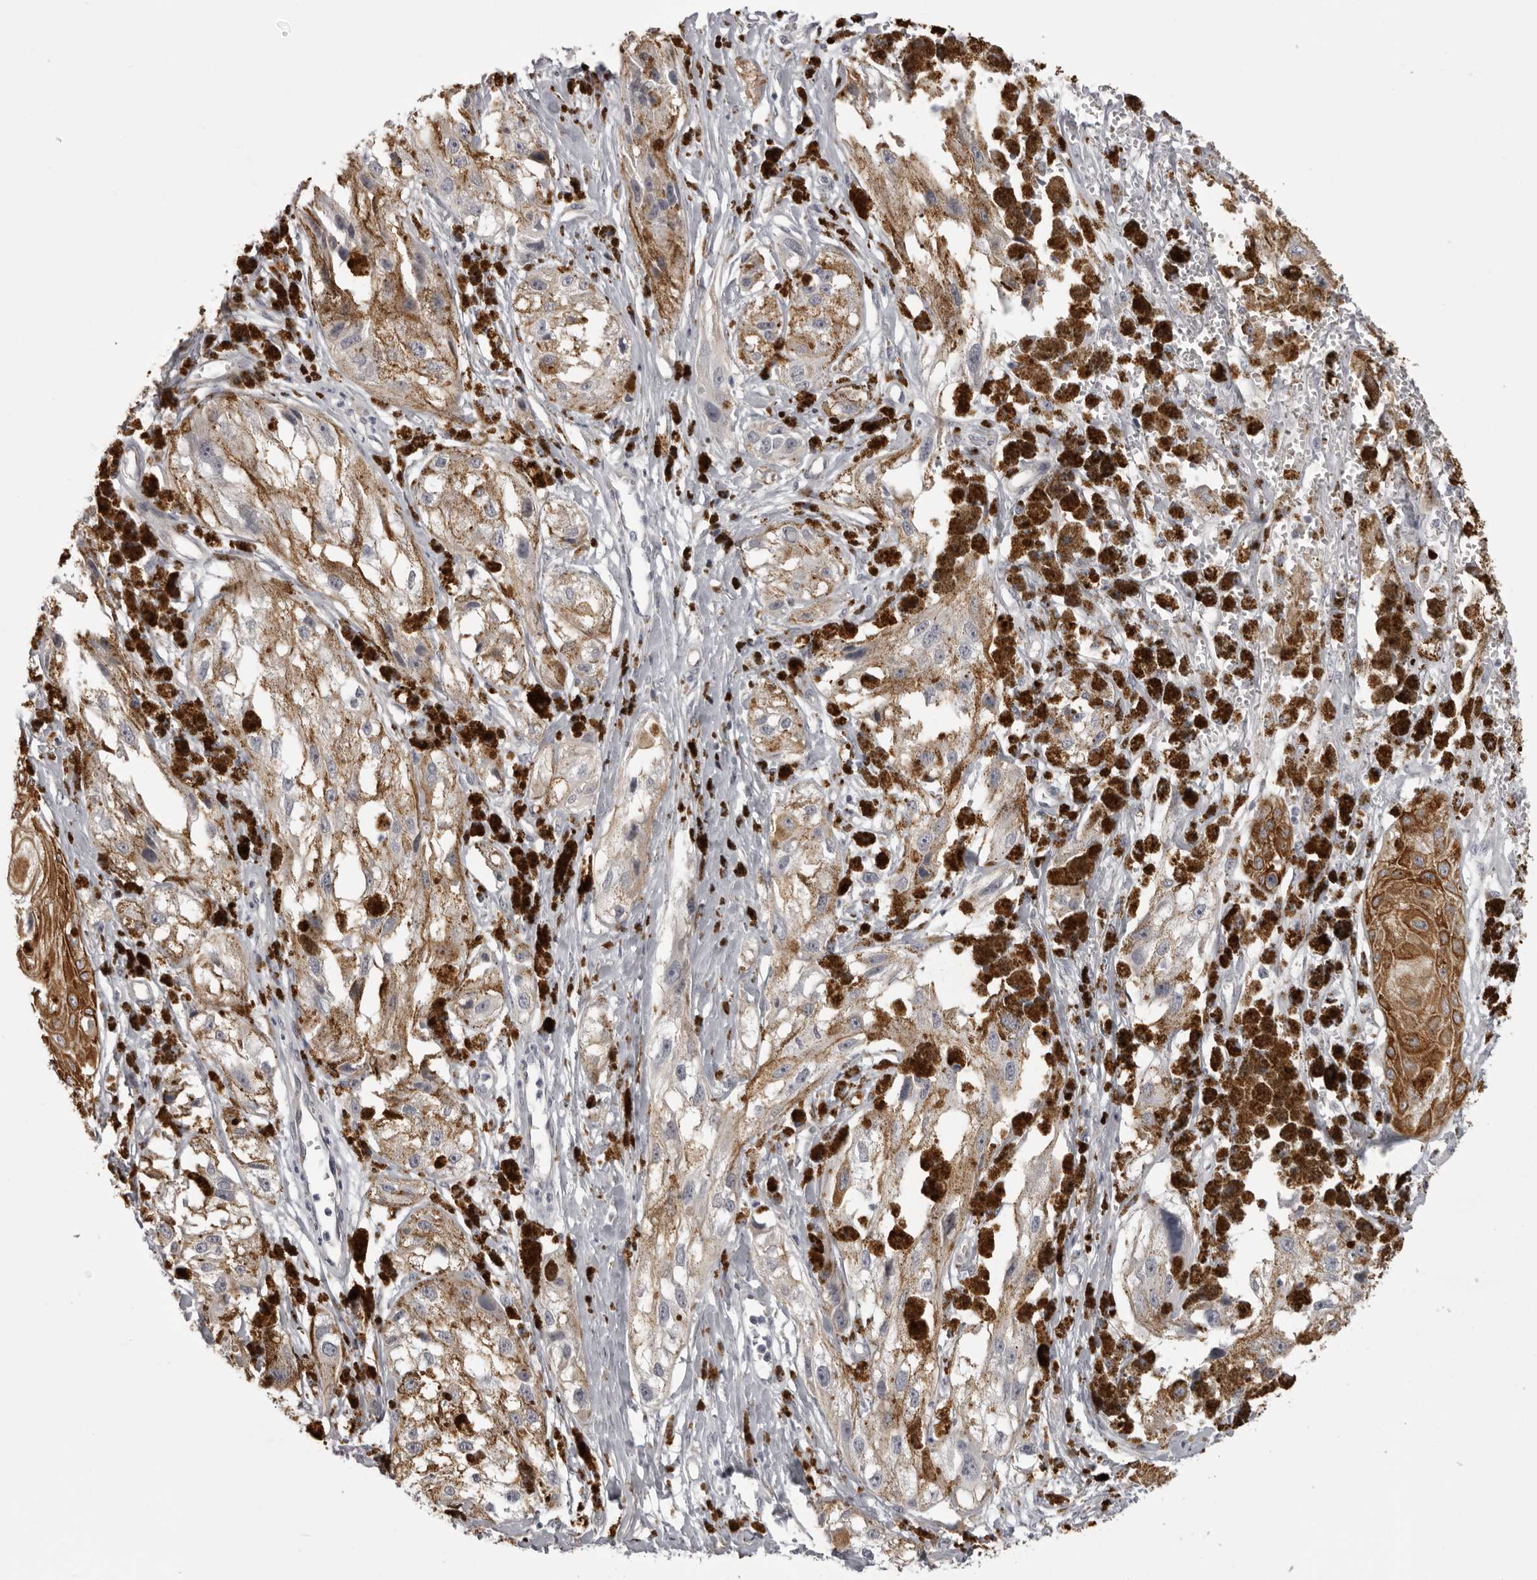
{"staining": {"intensity": "moderate", "quantity": ">75%", "location": "cytoplasmic/membranous"}, "tissue": "melanoma", "cell_type": "Tumor cells", "image_type": "cancer", "snomed": [{"axis": "morphology", "description": "Malignant melanoma, NOS"}, {"axis": "topography", "description": "Skin"}], "caption": "Immunohistochemical staining of malignant melanoma reveals medium levels of moderate cytoplasmic/membranous positivity in about >75% of tumor cells. (DAB = brown stain, brightfield microscopy at high magnification).", "gene": "EPHA10", "patient": {"sex": "male", "age": 88}}